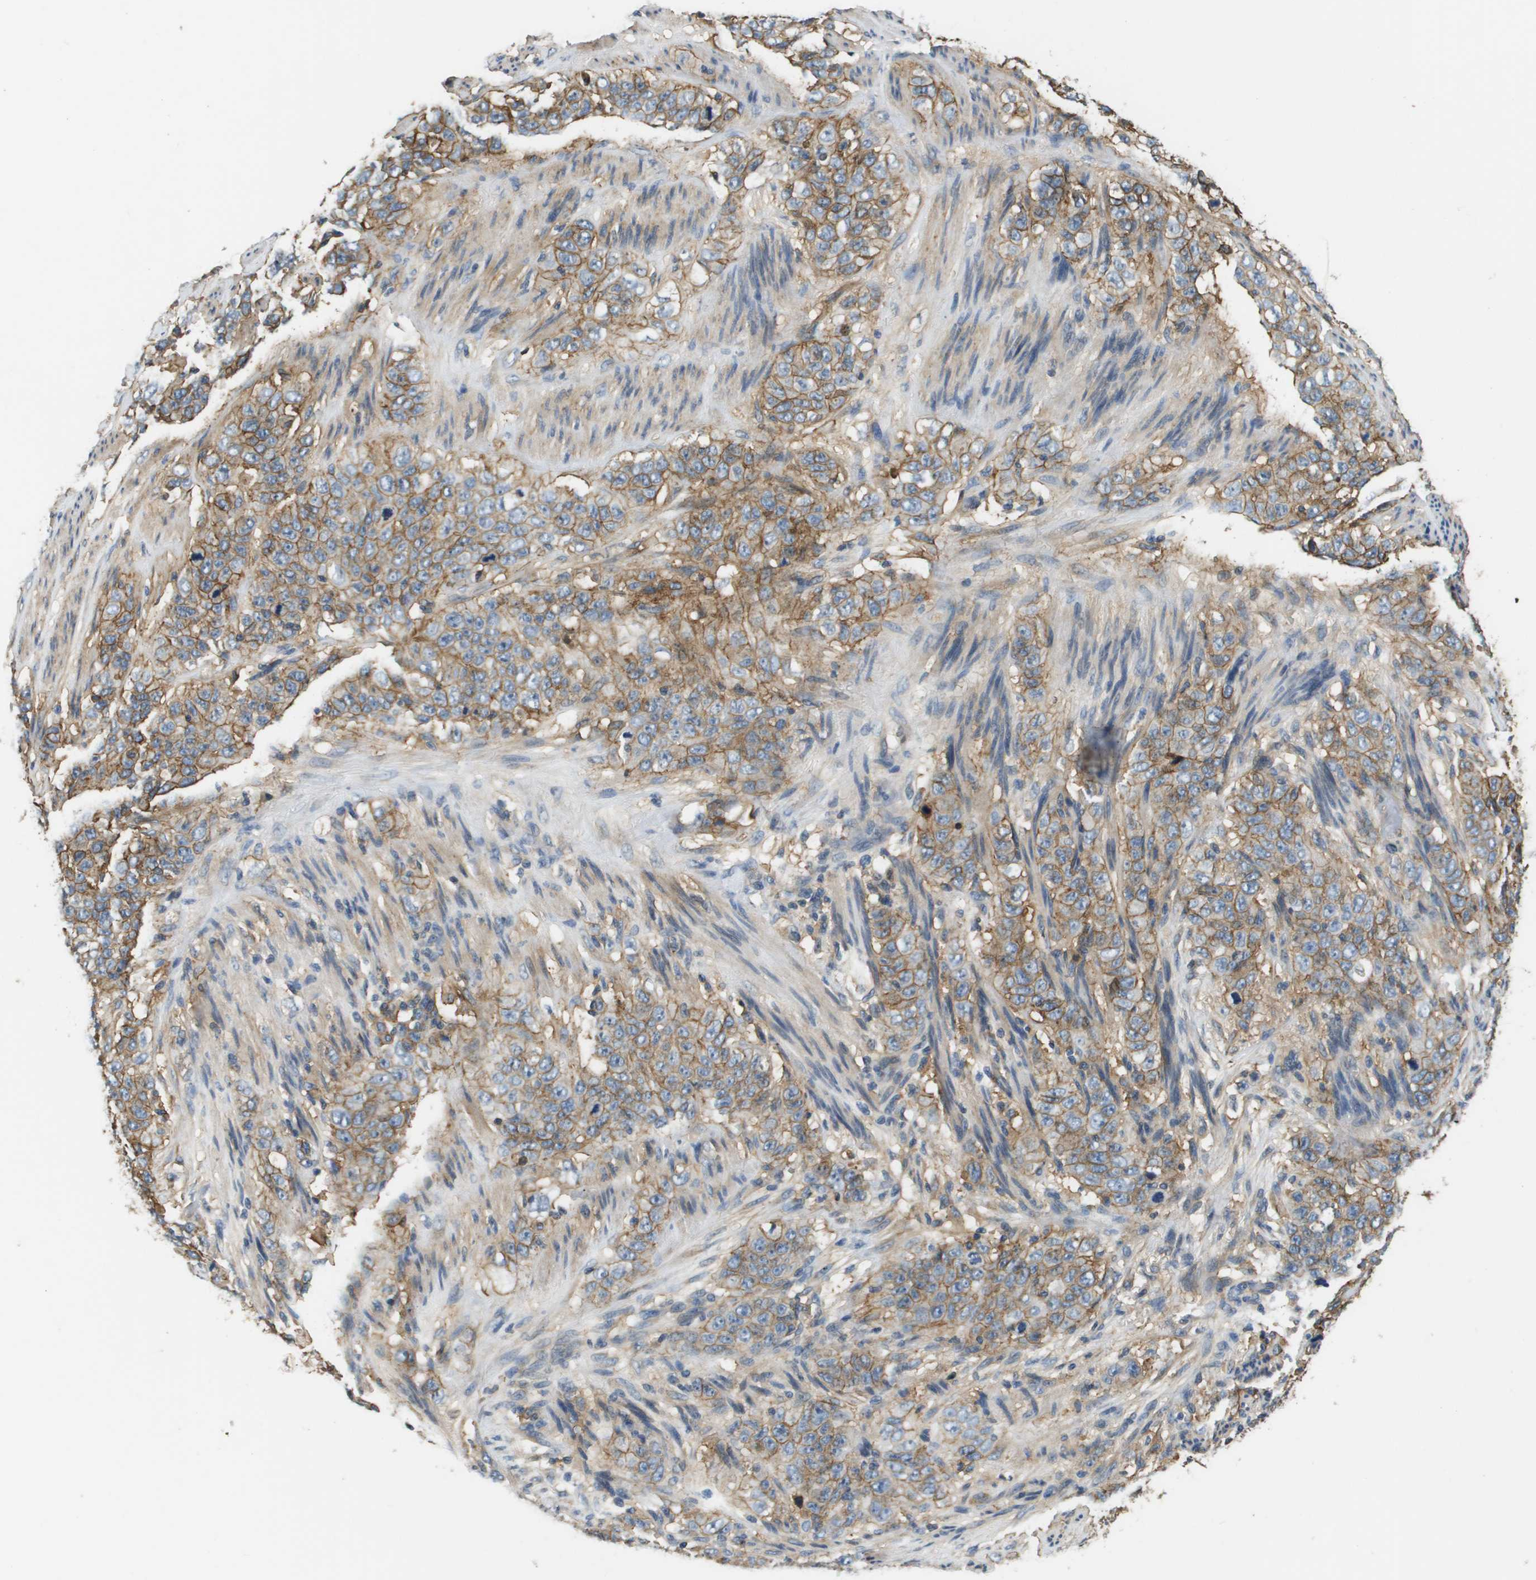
{"staining": {"intensity": "moderate", "quantity": ">75%", "location": "cytoplasmic/membranous"}, "tissue": "stomach cancer", "cell_type": "Tumor cells", "image_type": "cancer", "snomed": [{"axis": "morphology", "description": "Adenocarcinoma, NOS"}, {"axis": "topography", "description": "Stomach"}], "caption": "Moderate cytoplasmic/membranous staining for a protein is present in approximately >75% of tumor cells of stomach adenocarcinoma using immunohistochemistry.", "gene": "SLC16A3", "patient": {"sex": "male", "age": 48}}